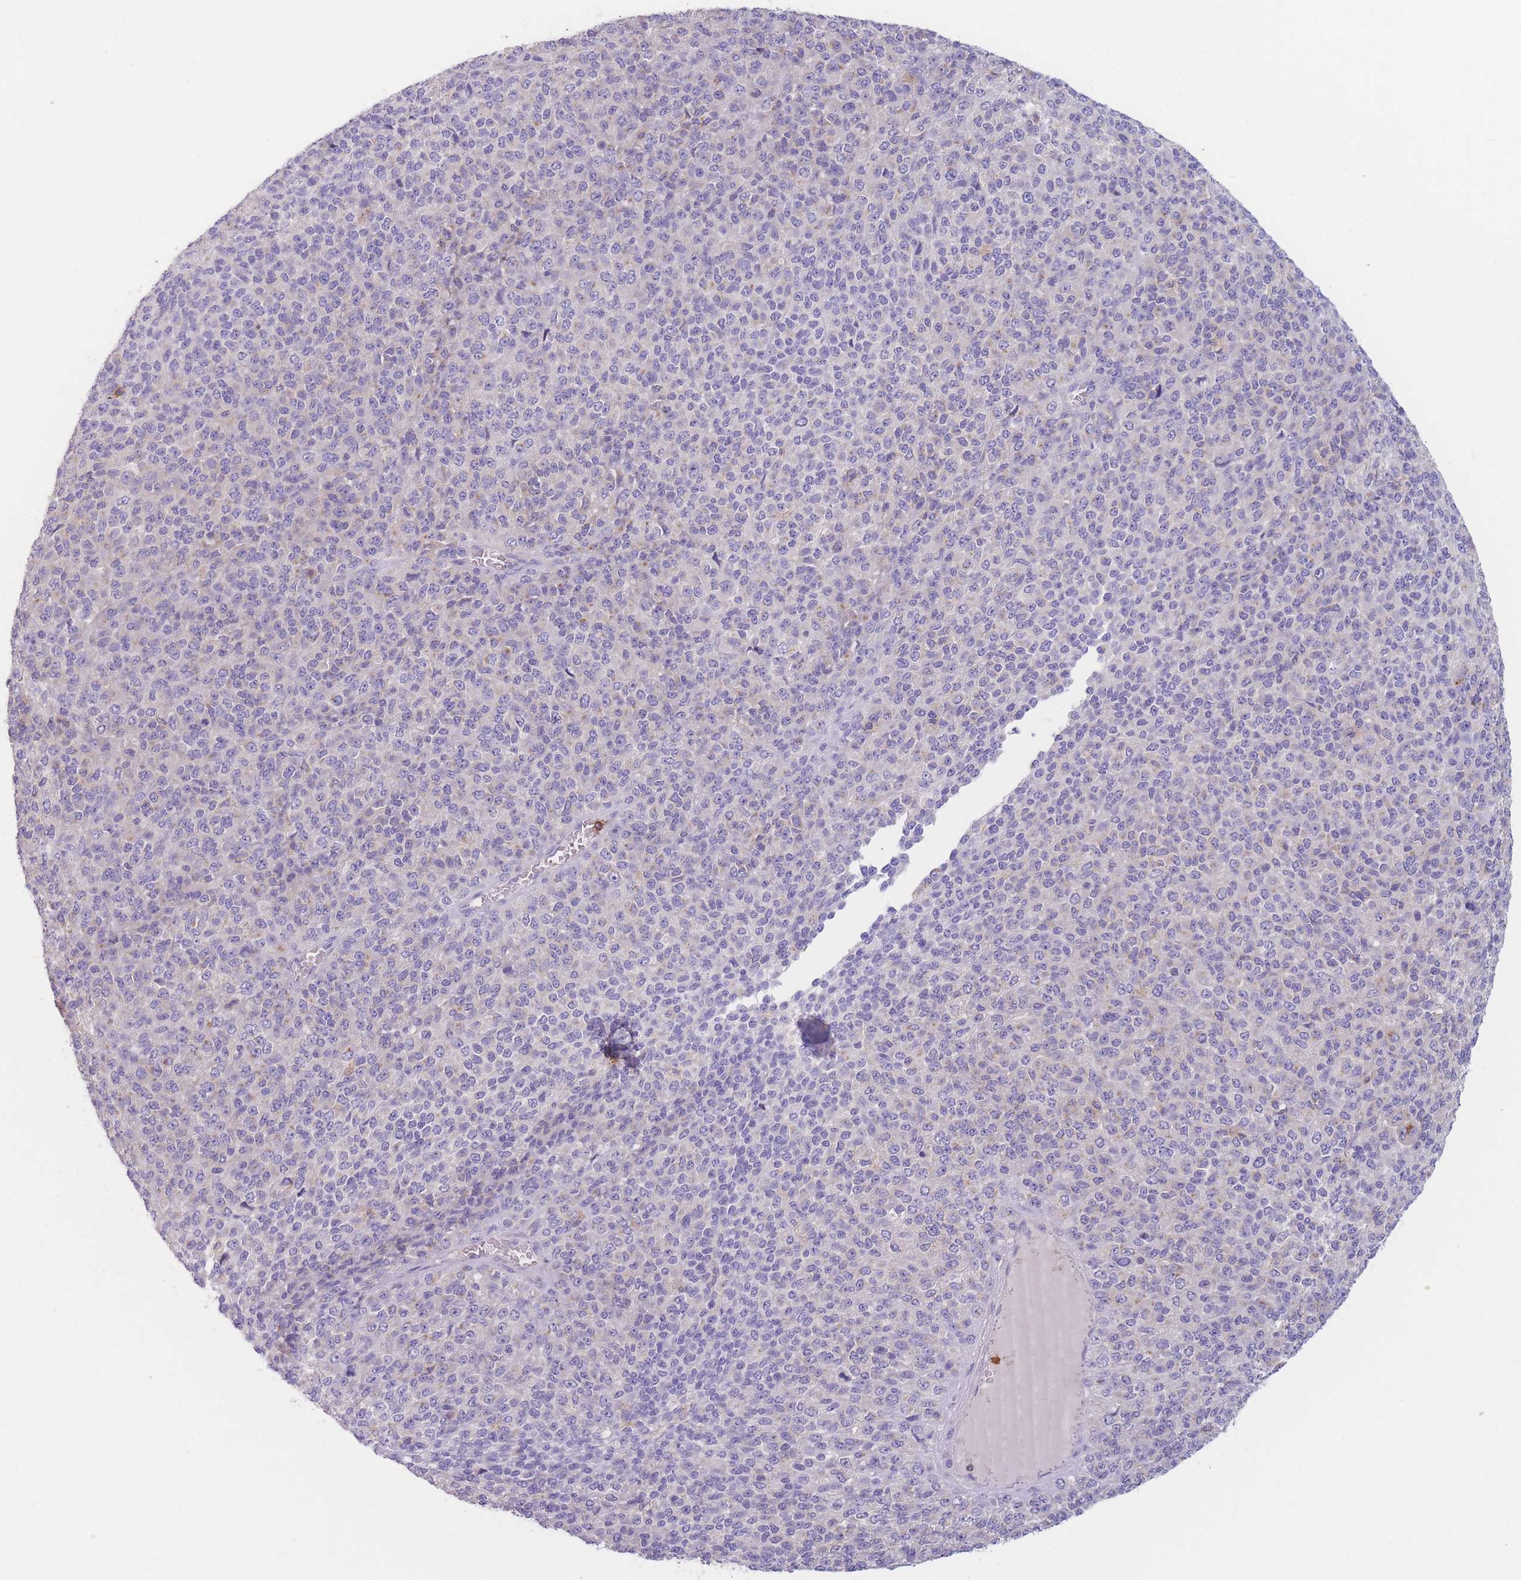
{"staining": {"intensity": "negative", "quantity": "none", "location": "none"}, "tissue": "melanoma", "cell_type": "Tumor cells", "image_type": "cancer", "snomed": [{"axis": "morphology", "description": "Malignant melanoma, Metastatic site"}, {"axis": "topography", "description": "Brain"}], "caption": "Malignant melanoma (metastatic site) was stained to show a protein in brown. There is no significant expression in tumor cells. (IHC, brightfield microscopy, high magnification).", "gene": "ST3GAL4", "patient": {"sex": "female", "age": 56}}